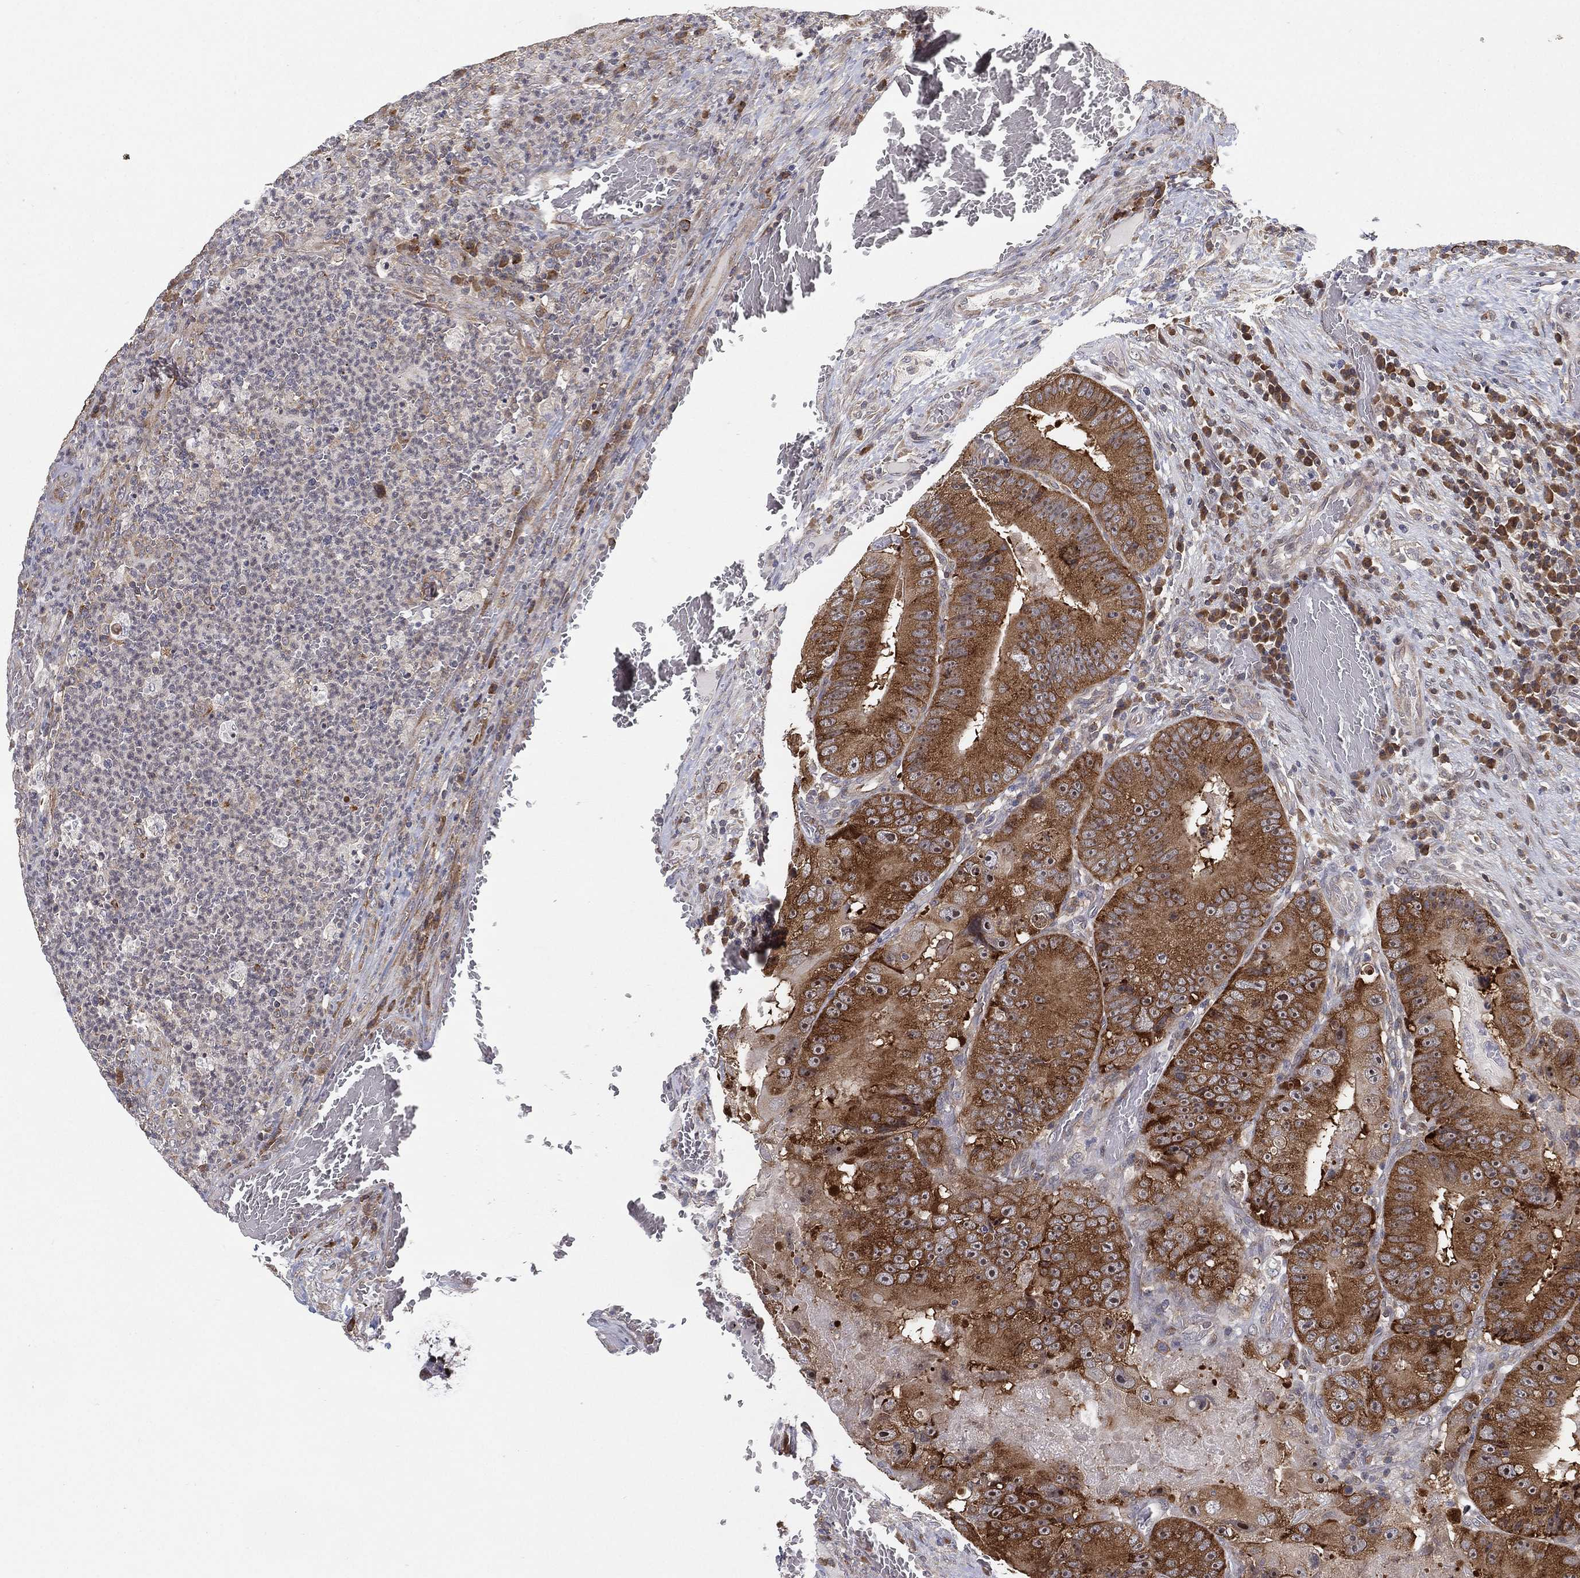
{"staining": {"intensity": "moderate", "quantity": ">75%", "location": "cytoplasmic/membranous"}, "tissue": "colorectal cancer", "cell_type": "Tumor cells", "image_type": "cancer", "snomed": [{"axis": "morphology", "description": "Adenocarcinoma, NOS"}, {"axis": "topography", "description": "Colon"}], "caption": "Immunohistochemical staining of colorectal cancer (adenocarcinoma) displays moderate cytoplasmic/membranous protein staining in approximately >75% of tumor cells.", "gene": "TMTC4", "patient": {"sex": "female", "age": 86}}